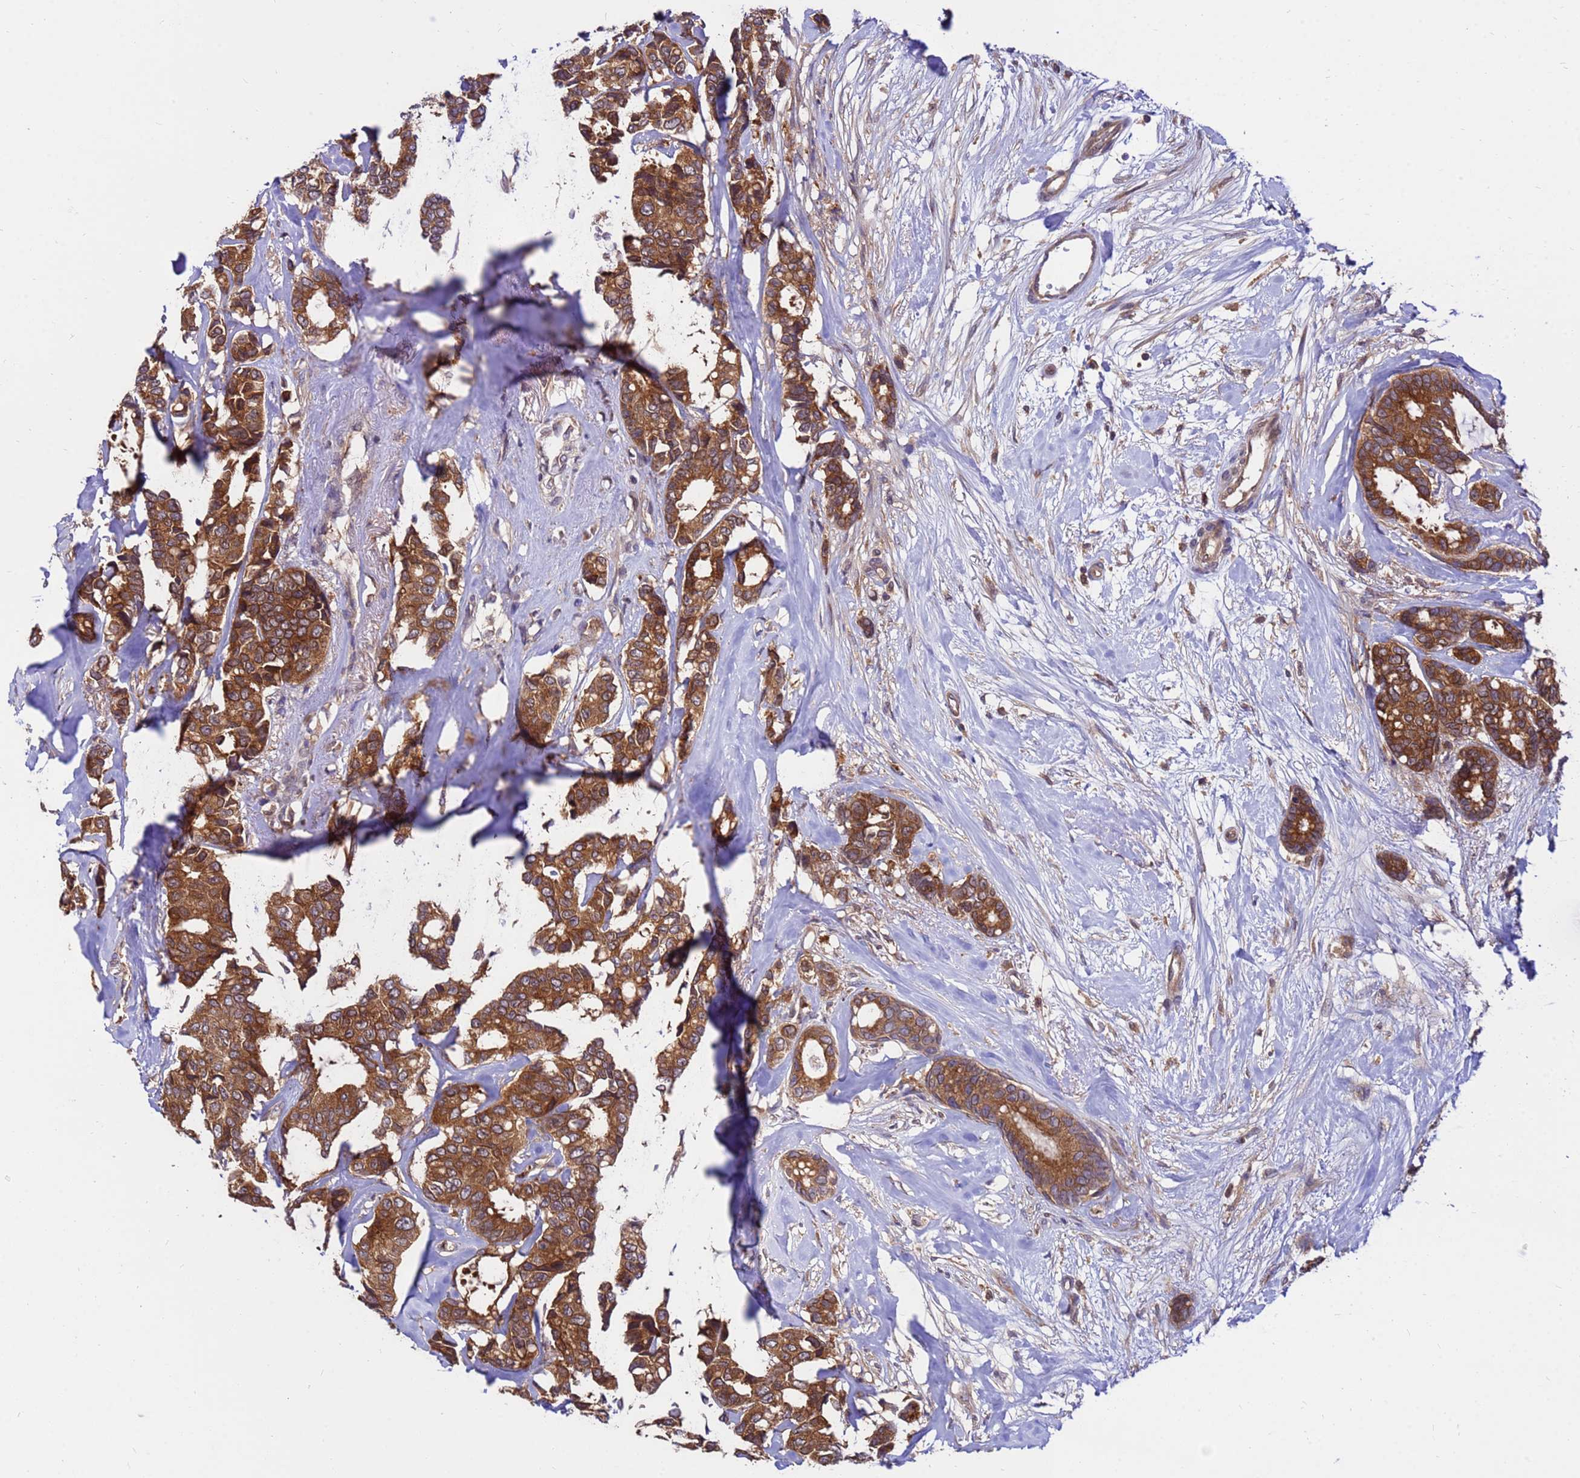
{"staining": {"intensity": "strong", "quantity": ">75%", "location": "cytoplasmic/membranous"}, "tissue": "breast cancer", "cell_type": "Tumor cells", "image_type": "cancer", "snomed": [{"axis": "morphology", "description": "Duct carcinoma"}, {"axis": "topography", "description": "Breast"}], "caption": "Brown immunohistochemical staining in human breast cancer displays strong cytoplasmic/membranous staining in approximately >75% of tumor cells. The protein is shown in brown color, while the nuclei are stained blue.", "gene": "GET3", "patient": {"sex": "female", "age": 87}}